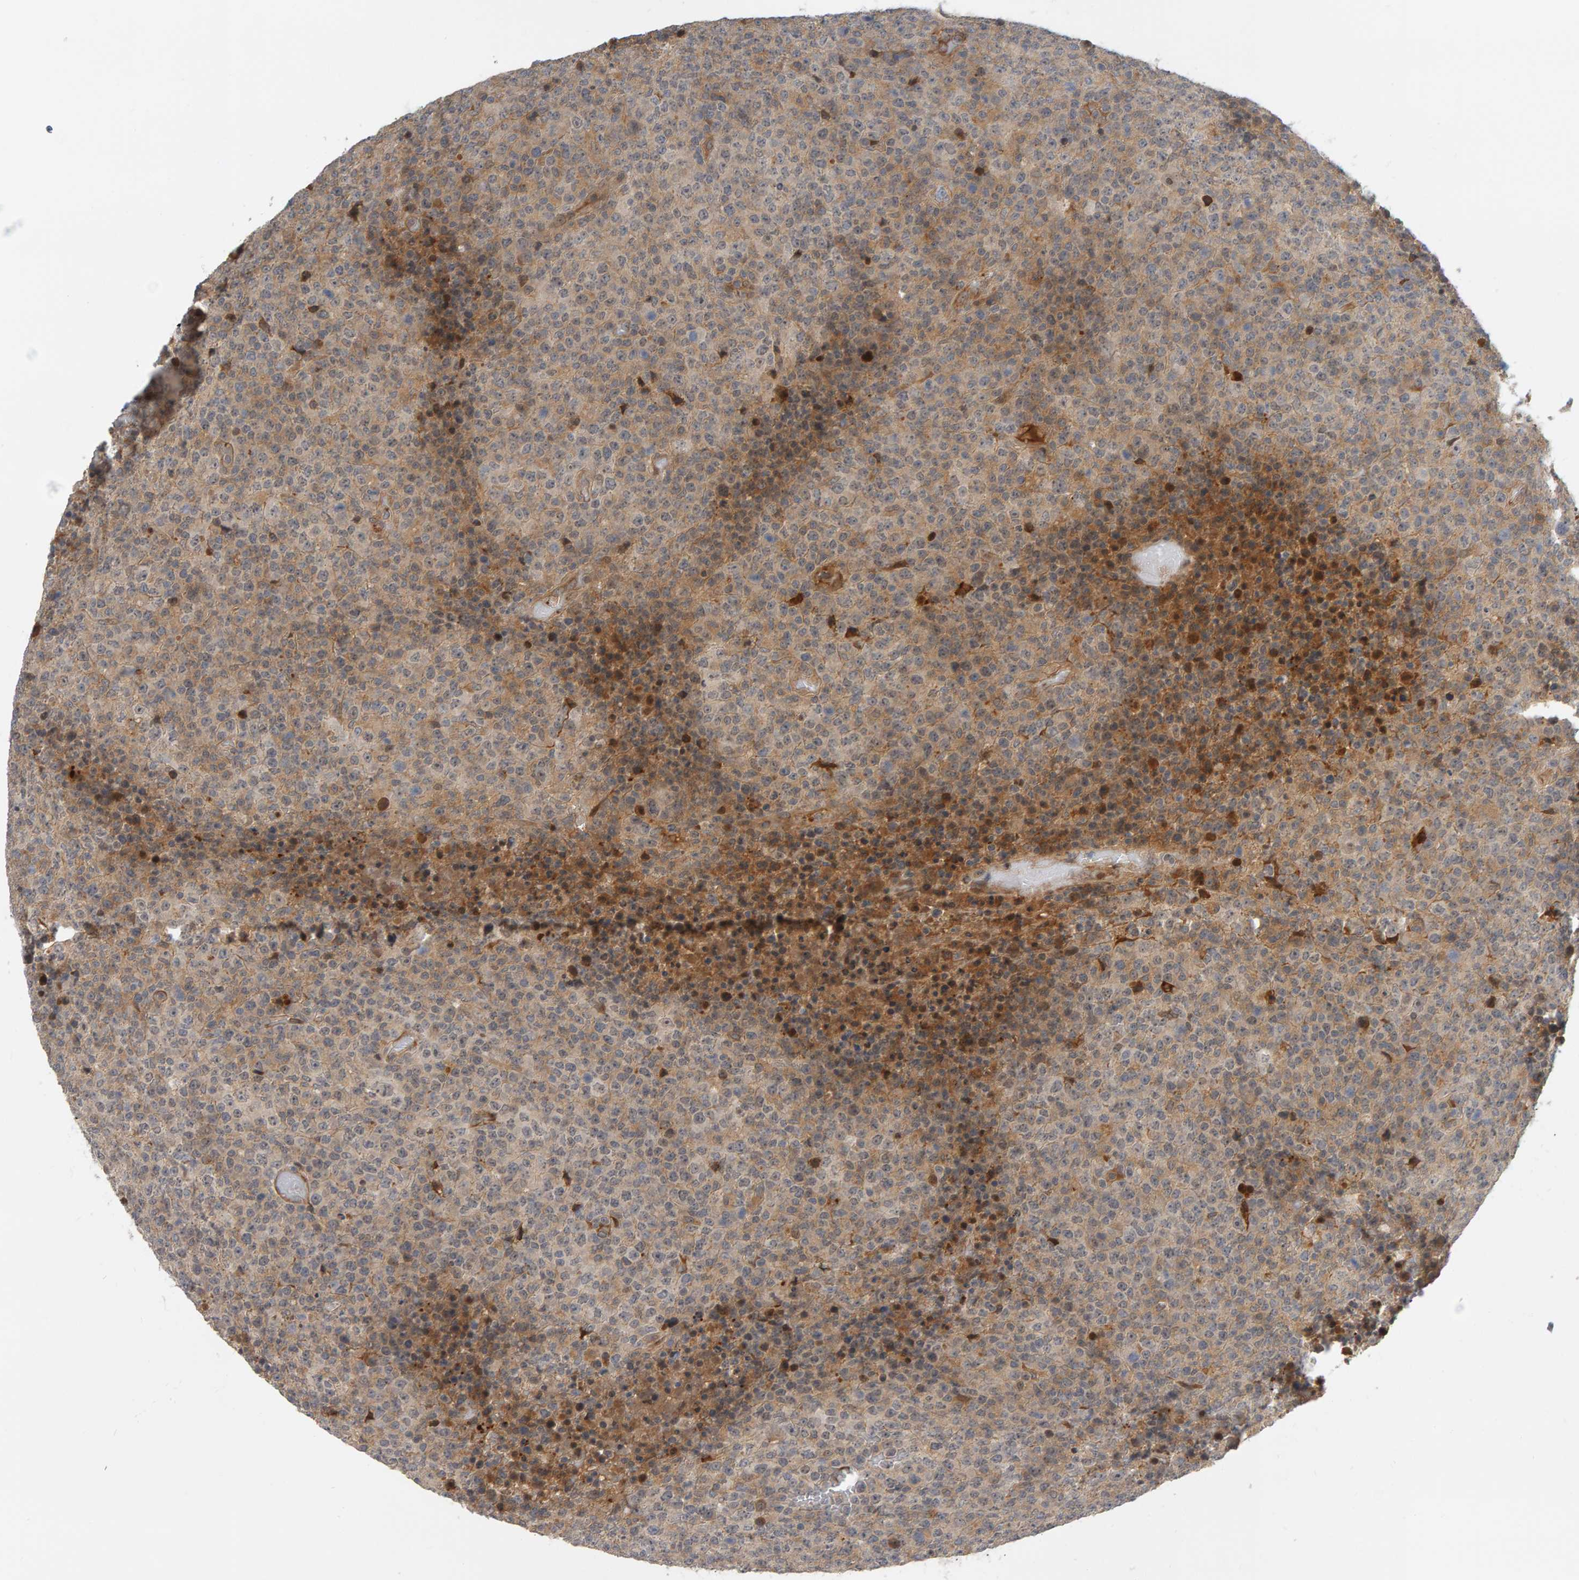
{"staining": {"intensity": "weak", "quantity": "<25%", "location": "cytoplasmic/membranous"}, "tissue": "lymphoma", "cell_type": "Tumor cells", "image_type": "cancer", "snomed": [{"axis": "morphology", "description": "Malignant lymphoma, non-Hodgkin's type, High grade"}, {"axis": "topography", "description": "Lymph node"}], "caption": "Immunohistochemistry (IHC) histopathology image of neoplastic tissue: human lymphoma stained with DAB (3,3'-diaminobenzidine) demonstrates no significant protein expression in tumor cells.", "gene": "ZNF160", "patient": {"sex": "male", "age": 13}}